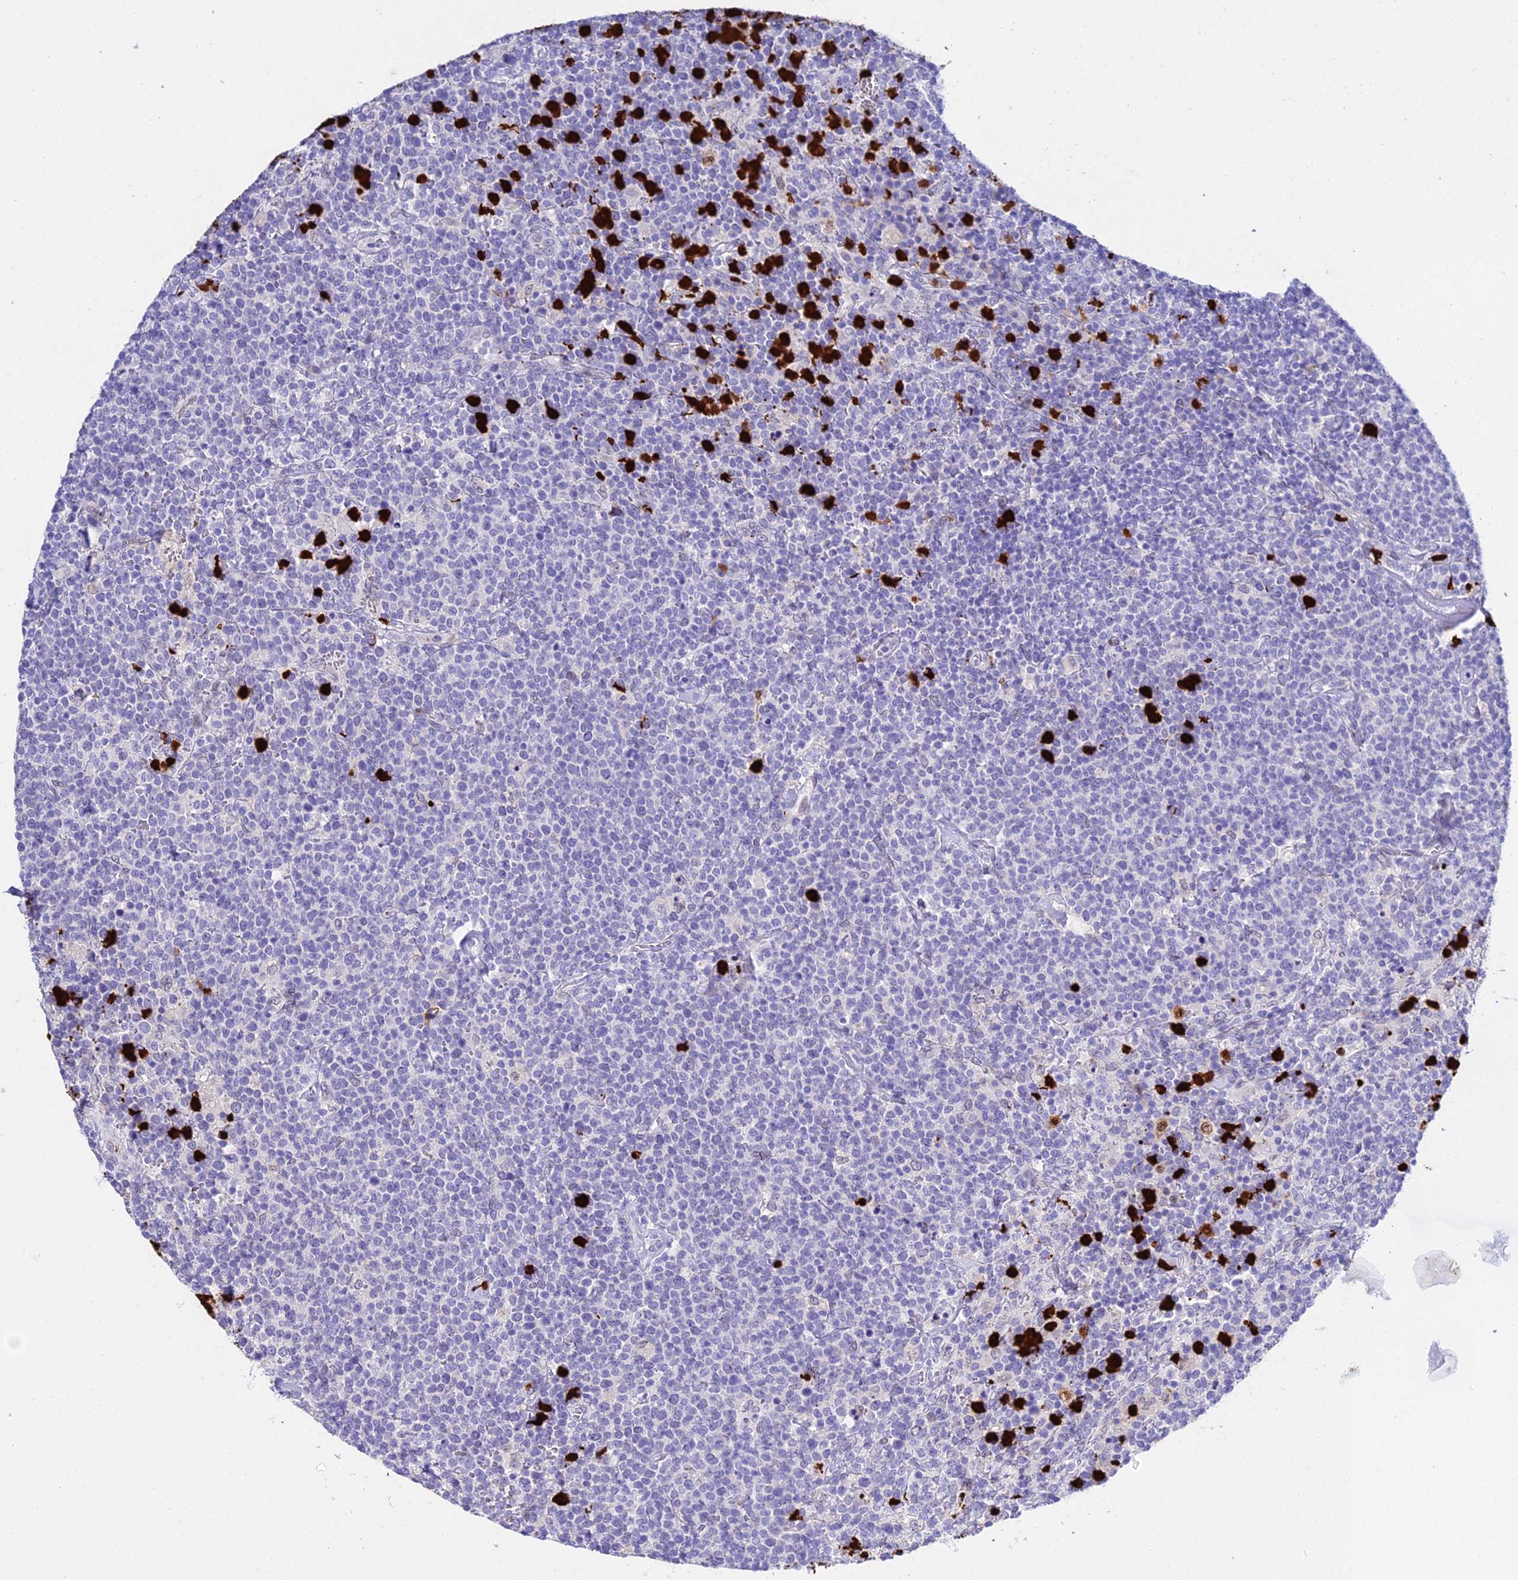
{"staining": {"intensity": "negative", "quantity": "none", "location": "none"}, "tissue": "lymphoma", "cell_type": "Tumor cells", "image_type": "cancer", "snomed": [{"axis": "morphology", "description": "Malignant lymphoma, non-Hodgkin's type, High grade"}, {"axis": "topography", "description": "Lymph node"}], "caption": "Tumor cells show no significant positivity in malignant lymphoma, non-Hodgkin's type (high-grade).", "gene": "MCM10", "patient": {"sex": "male", "age": 61}}